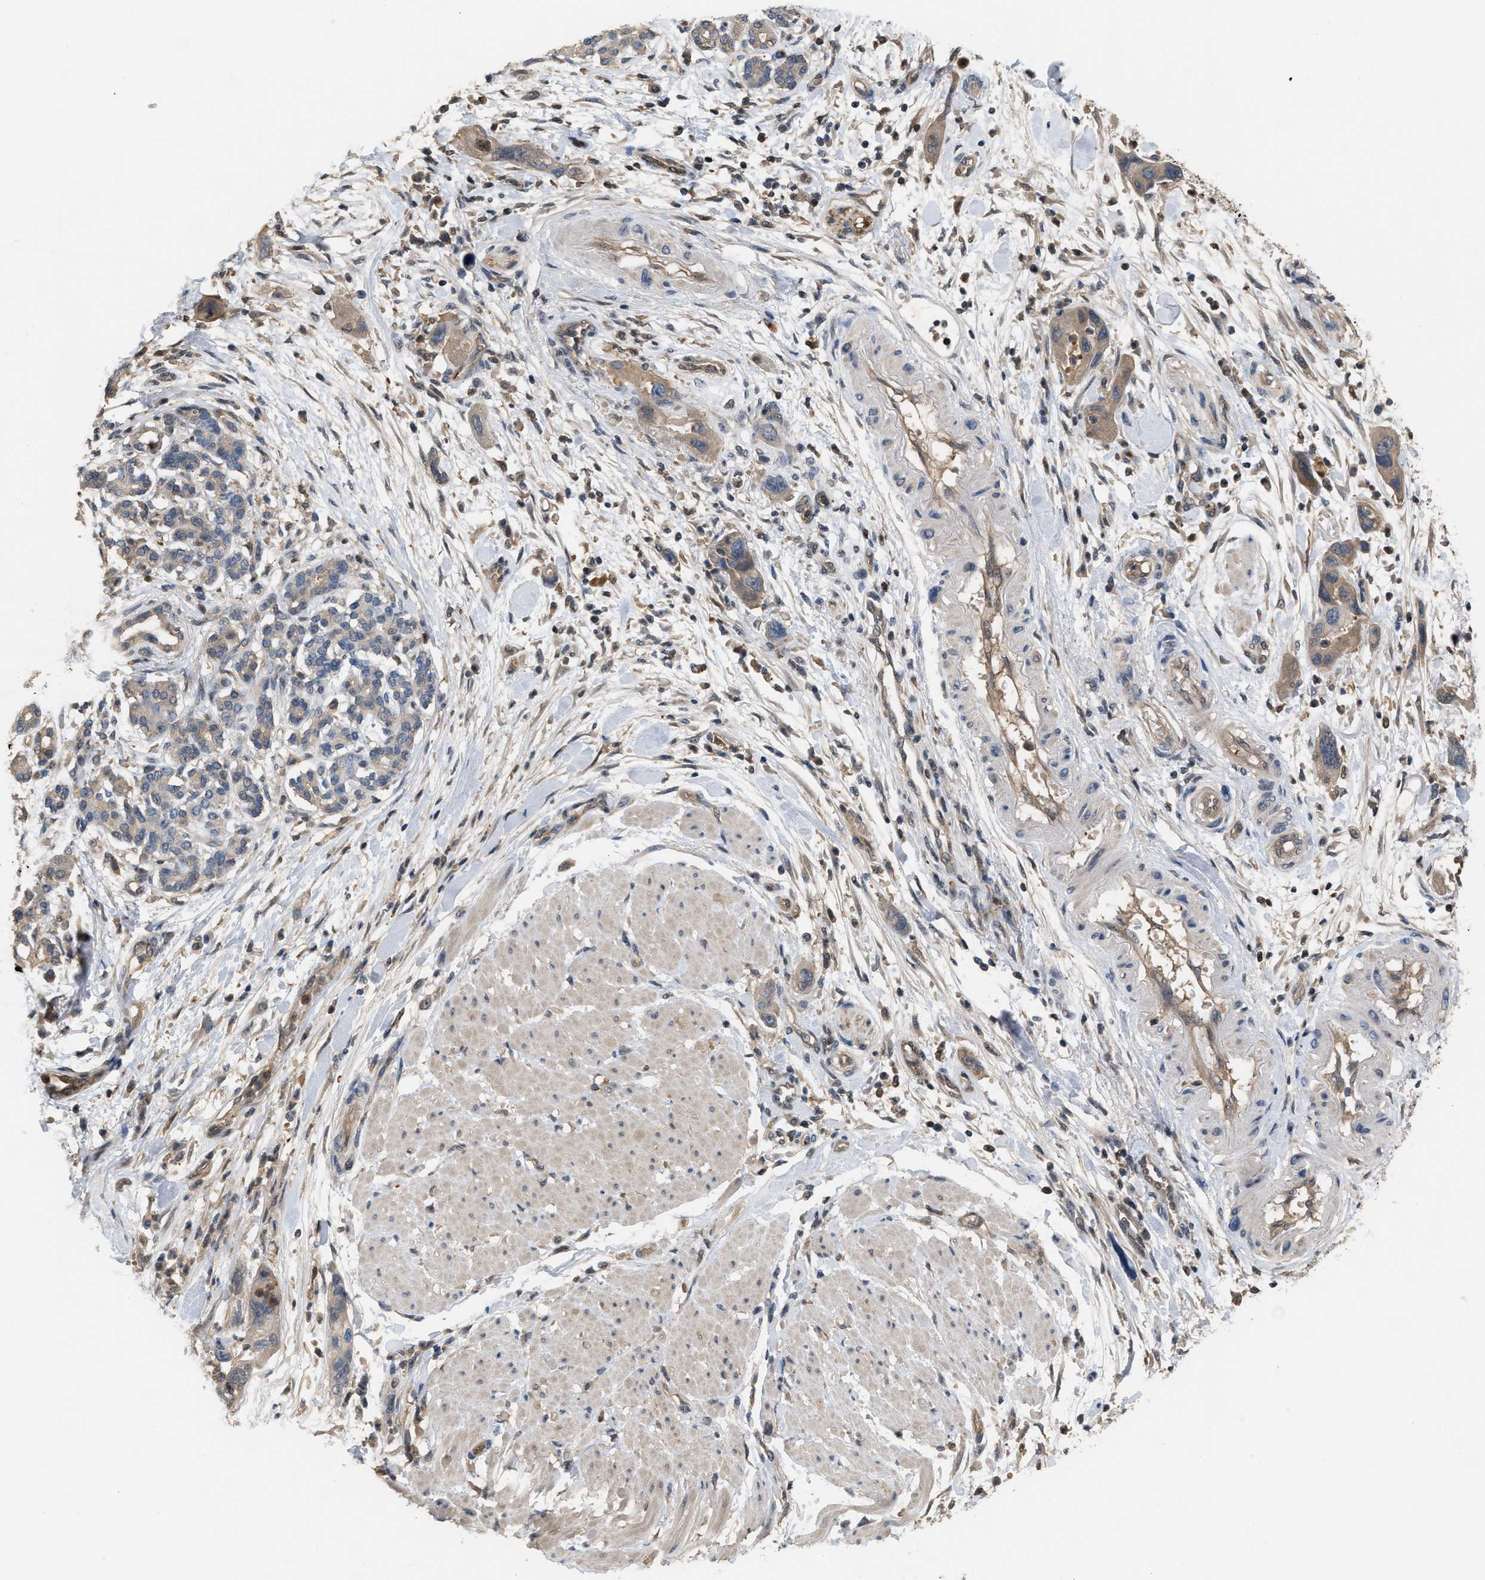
{"staining": {"intensity": "weak", "quantity": ">75%", "location": "cytoplasmic/membranous"}, "tissue": "pancreatic cancer", "cell_type": "Tumor cells", "image_type": "cancer", "snomed": [{"axis": "morphology", "description": "Normal tissue, NOS"}, {"axis": "morphology", "description": "Adenocarcinoma, NOS"}, {"axis": "topography", "description": "Pancreas"}], "caption": "This histopathology image exhibits IHC staining of human pancreatic cancer (adenocarcinoma), with low weak cytoplasmic/membranous staining in about >75% of tumor cells.", "gene": "MTPN", "patient": {"sex": "female", "age": 71}}